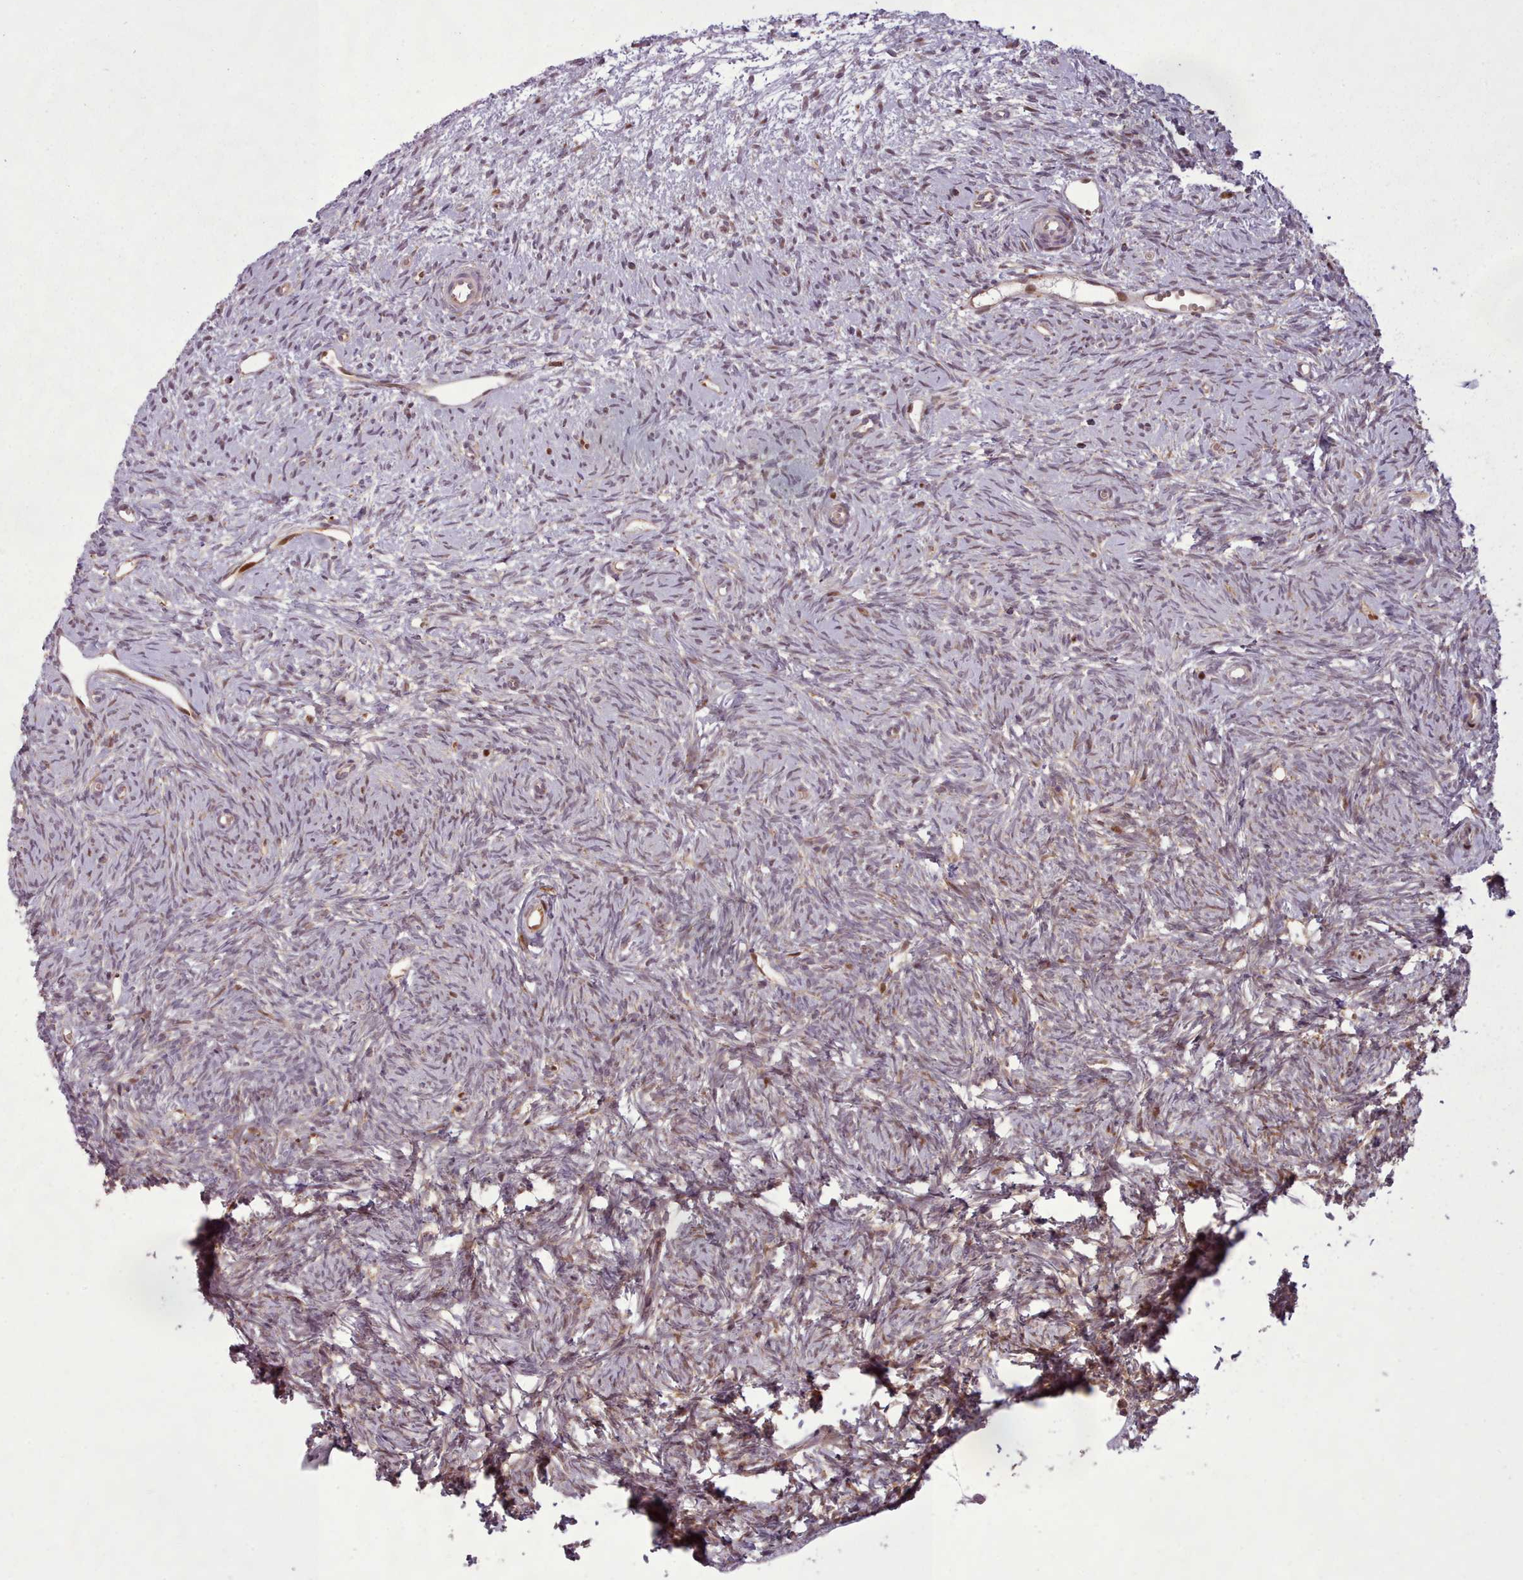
{"staining": {"intensity": "weak", "quantity": "25%-75%", "location": "cytoplasmic/membranous"}, "tissue": "ovary", "cell_type": "Ovarian stroma cells", "image_type": "normal", "snomed": [{"axis": "morphology", "description": "Normal tissue, NOS"}, {"axis": "topography", "description": "Ovary"}], "caption": "The micrograph displays immunohistochemical staining of normal ovary. There is weak cytoplasmic/membranous positivity is appreciated in about 25%-75% of ovarian stroma cells.", "gene": "LGALS9B", "patient": {"sex": "female", "age": 51}}